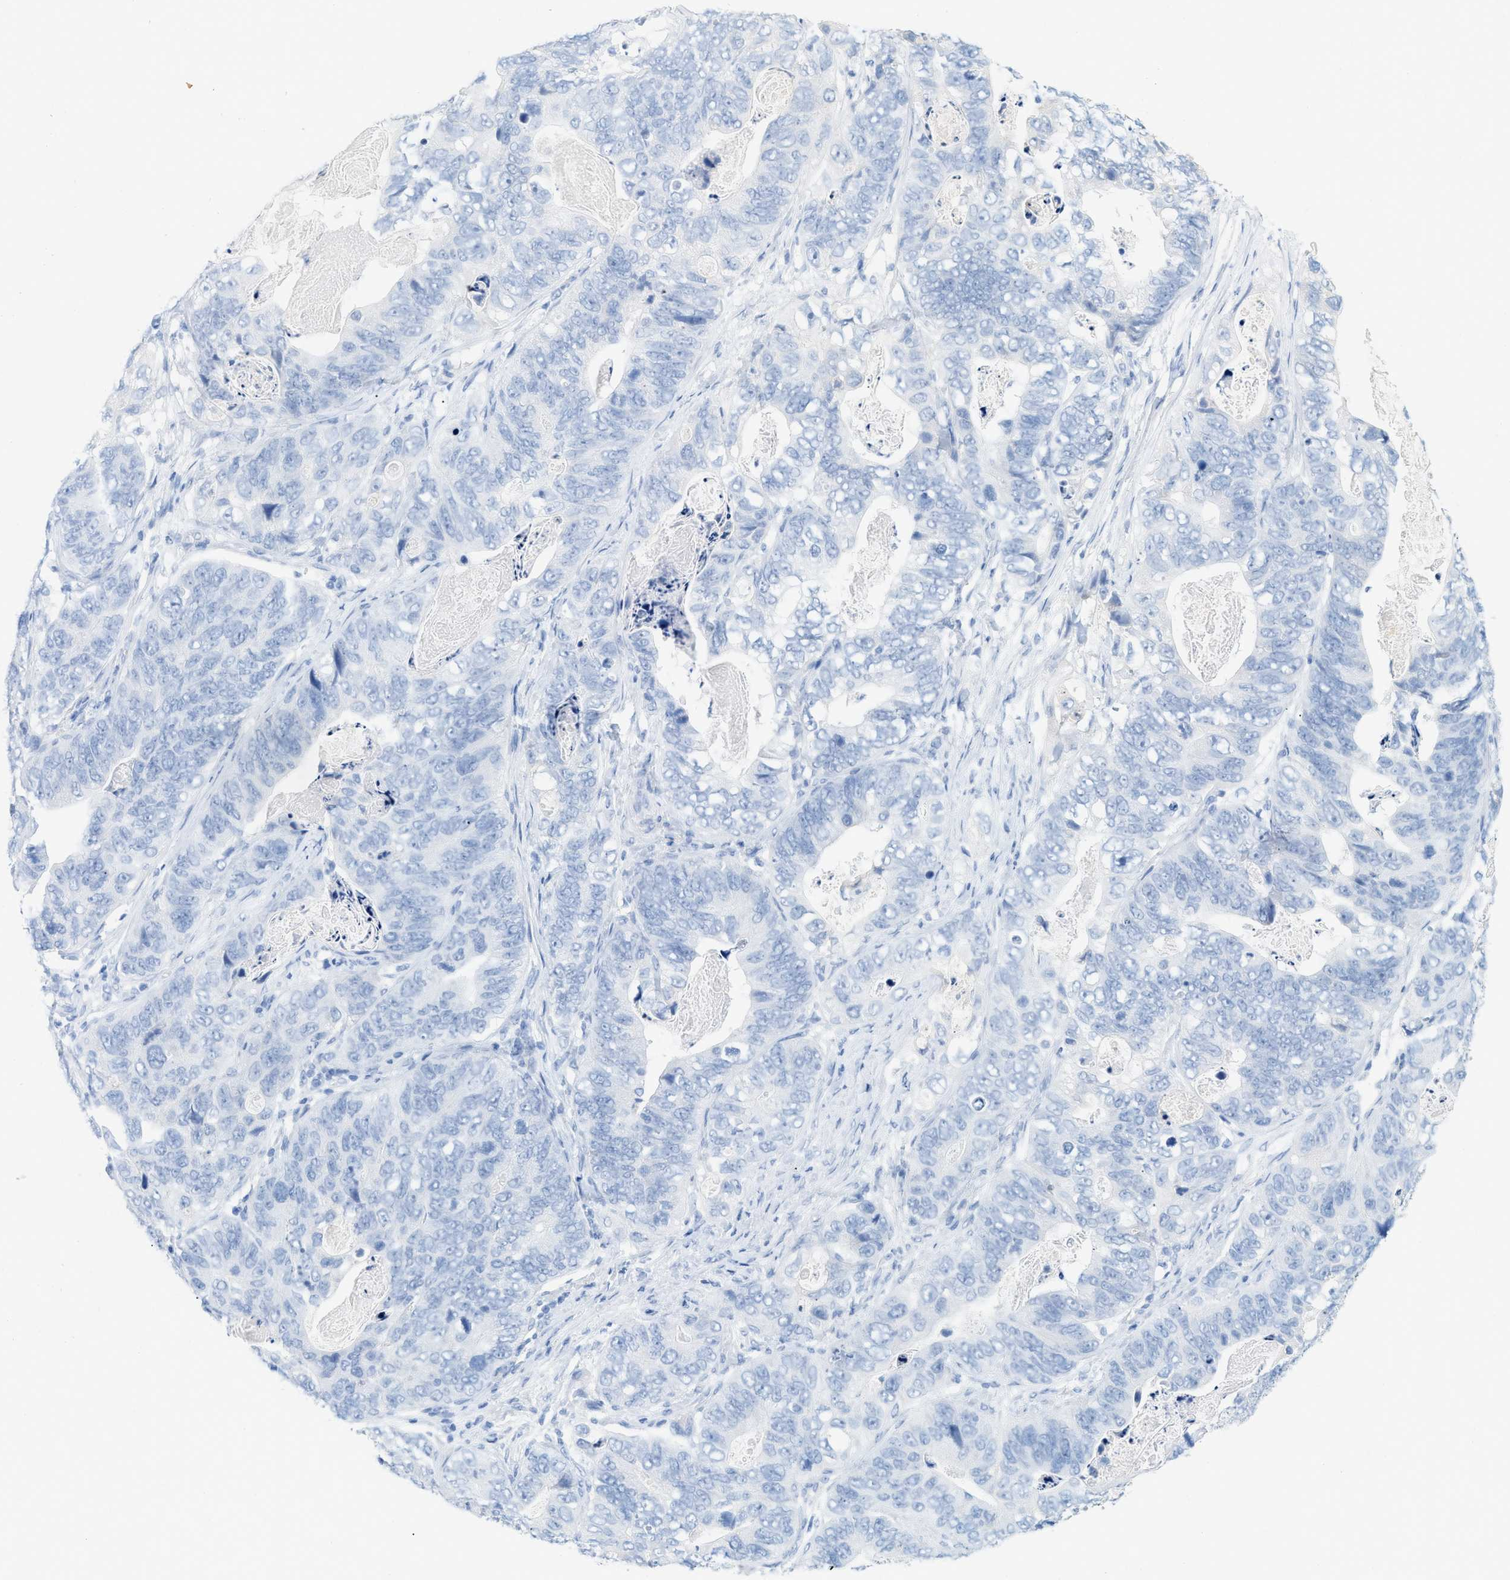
{"staining": {"intensity": "negative", "quantity": "none", "location": "none"}, "tissue": "stomach cancer", "cell_type": "Tumor cells", "image_type": "cancer", "snomed": [{"axis": "morphology", "description": "Adenocarcinoma, NOS"}, {"axis": "topography", "description": "Stomach"}], "caption": "Immunohistochemical staining of human adenocarcinoma (stomach) displays no significant expression in tumor cells.", "gene": "PAPPA", "patient": {"sex": "female", "age": 89}}